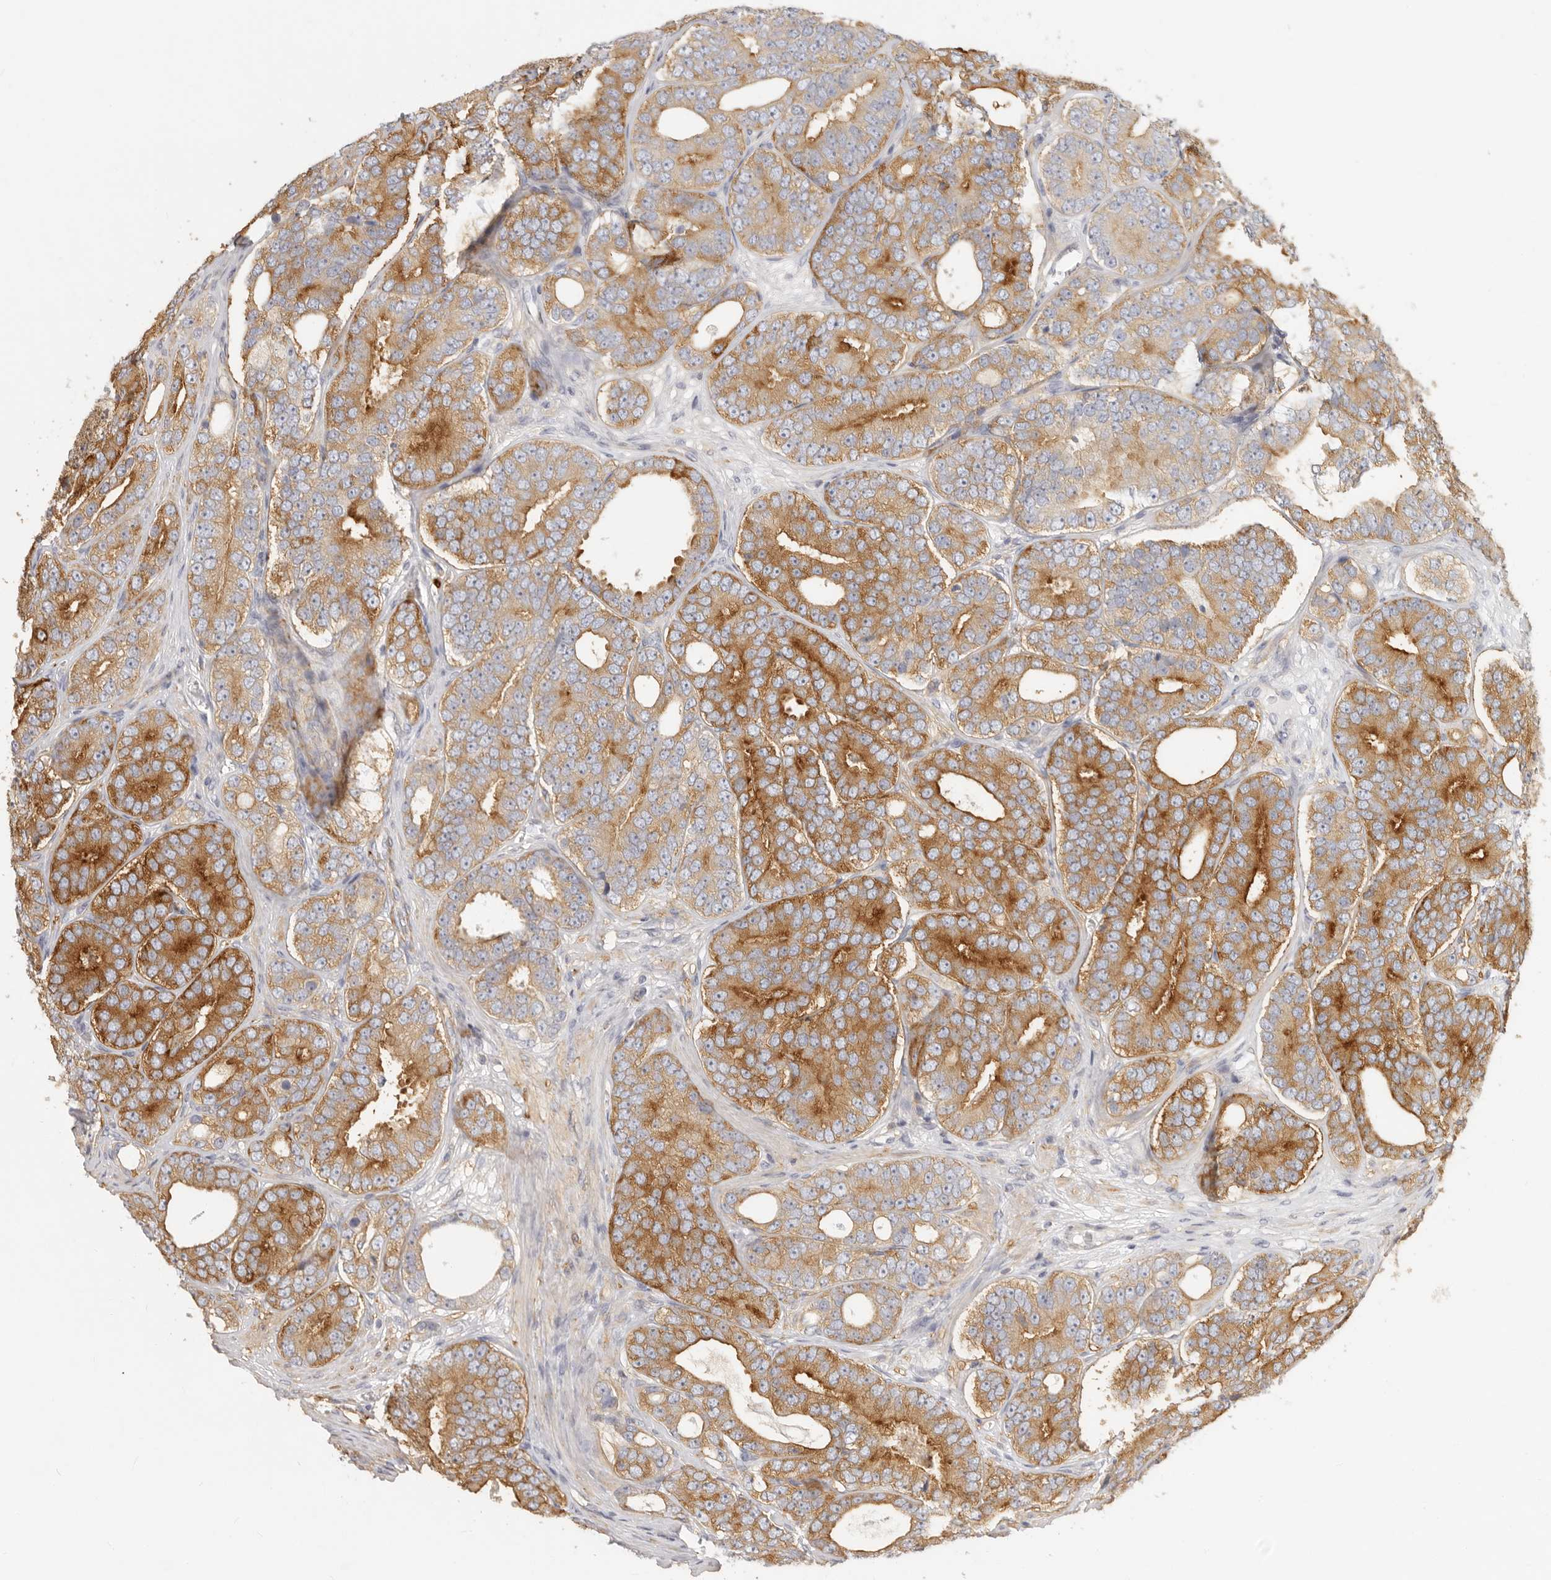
{"staining": {"intensity": "moderate", "quantity": "25%-75%", "location": "cytoplasmic/membranous"}, "tissue": "prostate cancer", "cell_type": "Tumor cells", "image_type": "cancer", "snomed": [{"axis": "morphology", "description": "Adenocarcinoma, High grade"}, {"axis": "topography", "description": "Prostate"}], "caption": "Prostate high-grade adenocarcinoma was stained to show a protein in brown. There is medium levels of moderate cytoplasmic/membranous expression in approximately 25%-75% of tumor cells. (IHC, brightfield microscopy, high magnification).", "gene": "NIBAN1", "patient": {"sex": "male", "age": 56}}